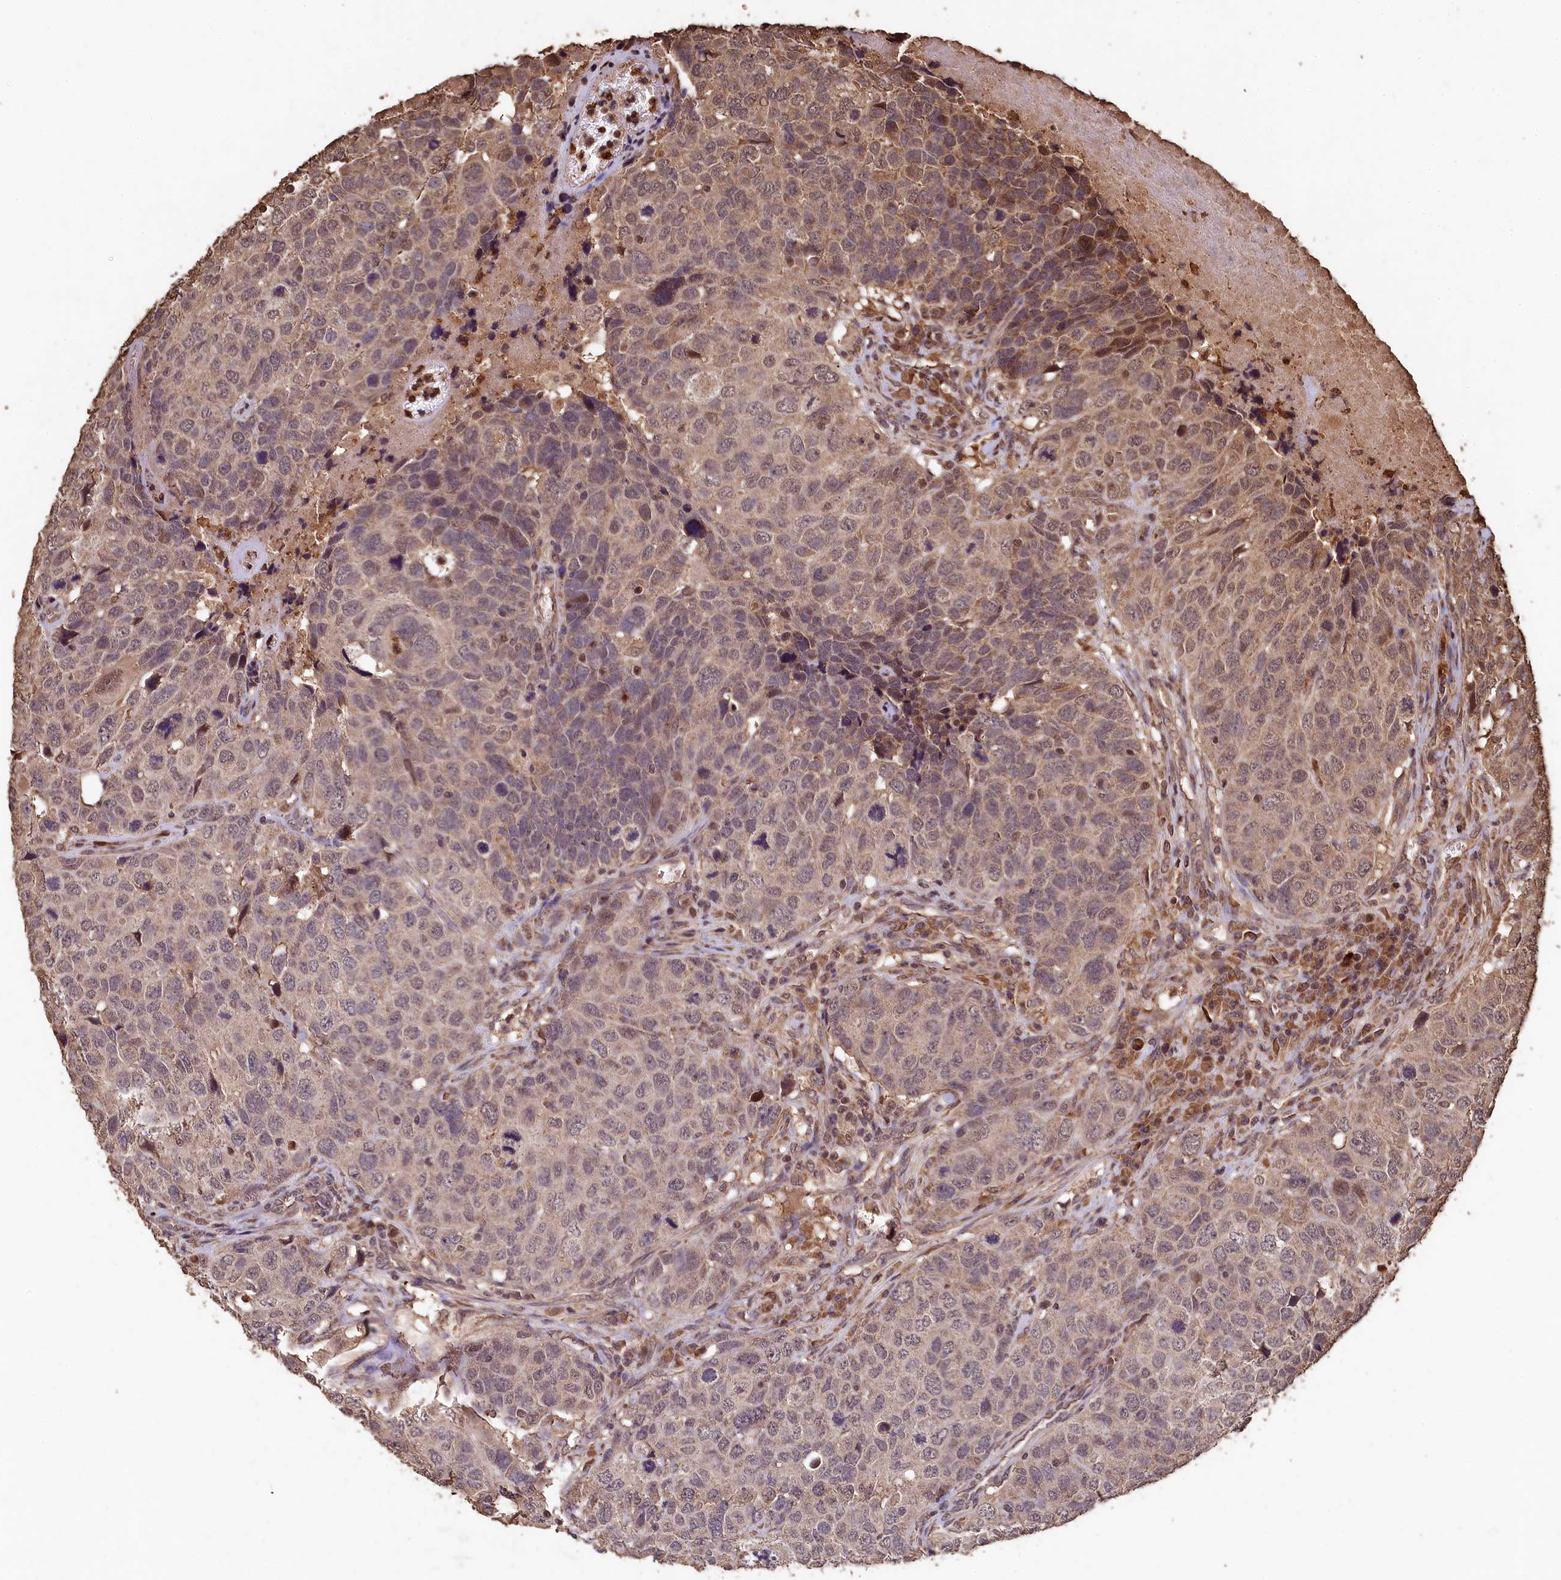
{"staining": {"intensity": "weak", "quantity": ">75%", "location": "cytoplasmic/membranous,nuclear"}, "tissue": "head and neck cancer", "cell_type": "Tumor cells", "image_type": "cancer", "snomed": [{"axis": "morphology", "description": "Squamous cell carcinoma, NOS"}, {"axis": "topography", "description": "Head-Neck"}], "caption": "IHC photomicrograph of human head and neck squamous cell carcinoma stained for a protein (brown), which exhibits low levels of weak cytoplasmic/membranous and nuclear expression in about >75% of tumor cells.", "gene": "CEP57L1", "patient": {"sex": "male", "age": 66}}